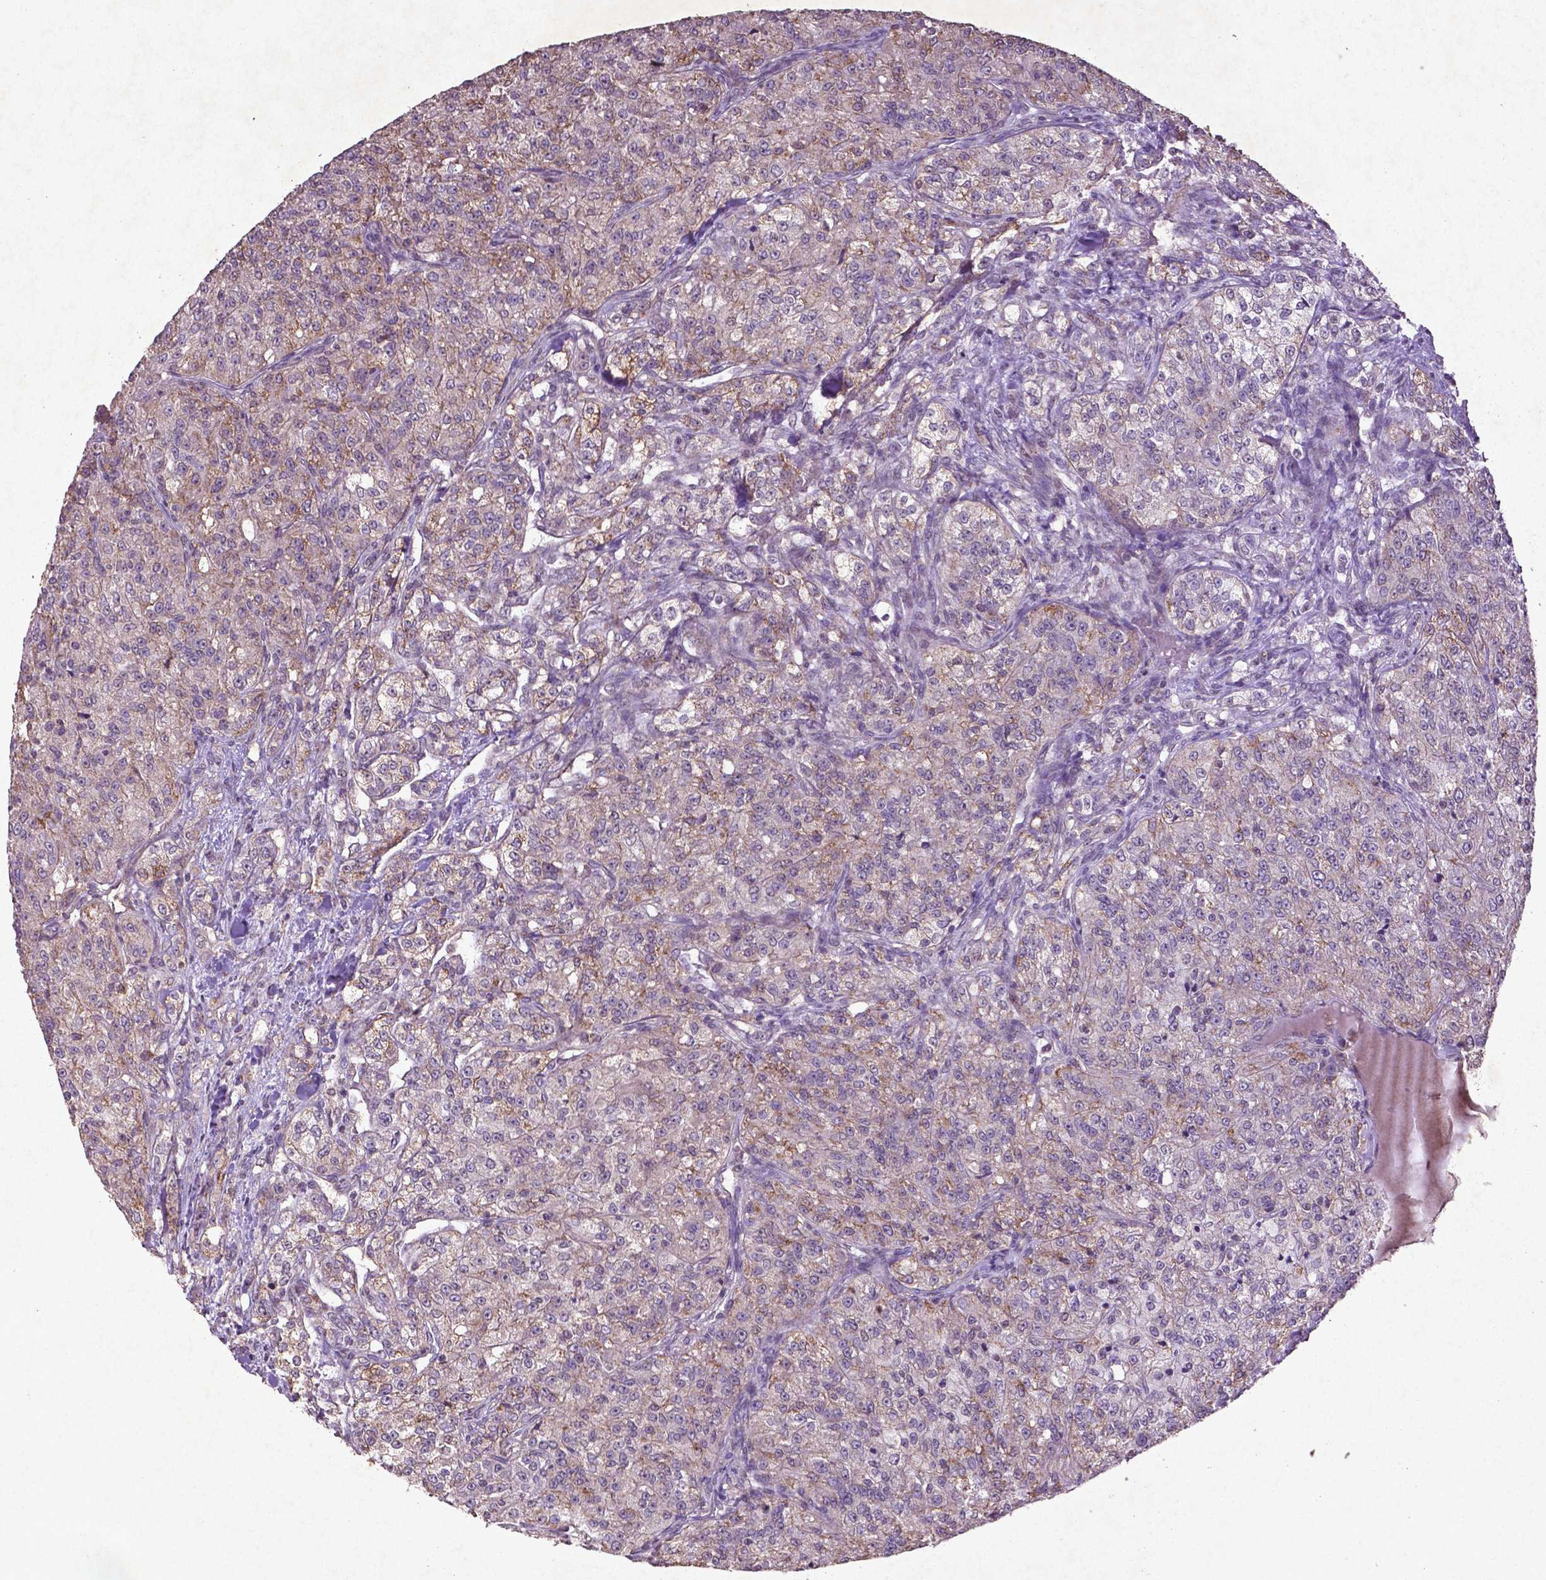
{"staining": {"intensity": "moderate", "quantity": "<25%", "location": "cytoplasmic/membranous"}, "tissue": "renal cancer", "cell_type": "Tumor cells", "image_type": "cancer", "snomed": [{"axis": "morphology", "description": "Adenocarcinoma, NOS"}, {"axis": "topography", "description": "Kidney"}], "caption": "IHC histopathology image of neoplastic tissue: renal cancer (adenocarcinoma) stained using immunohistochemistry demonstrates low levels of moderate protein expression localized specifically in the cytoplasmic/membranous of tumor cells, appearing as a cytoplasmic/membranous brown color.", "gene": "MTOR", "patient": {"sex": "female", "age": 63}}